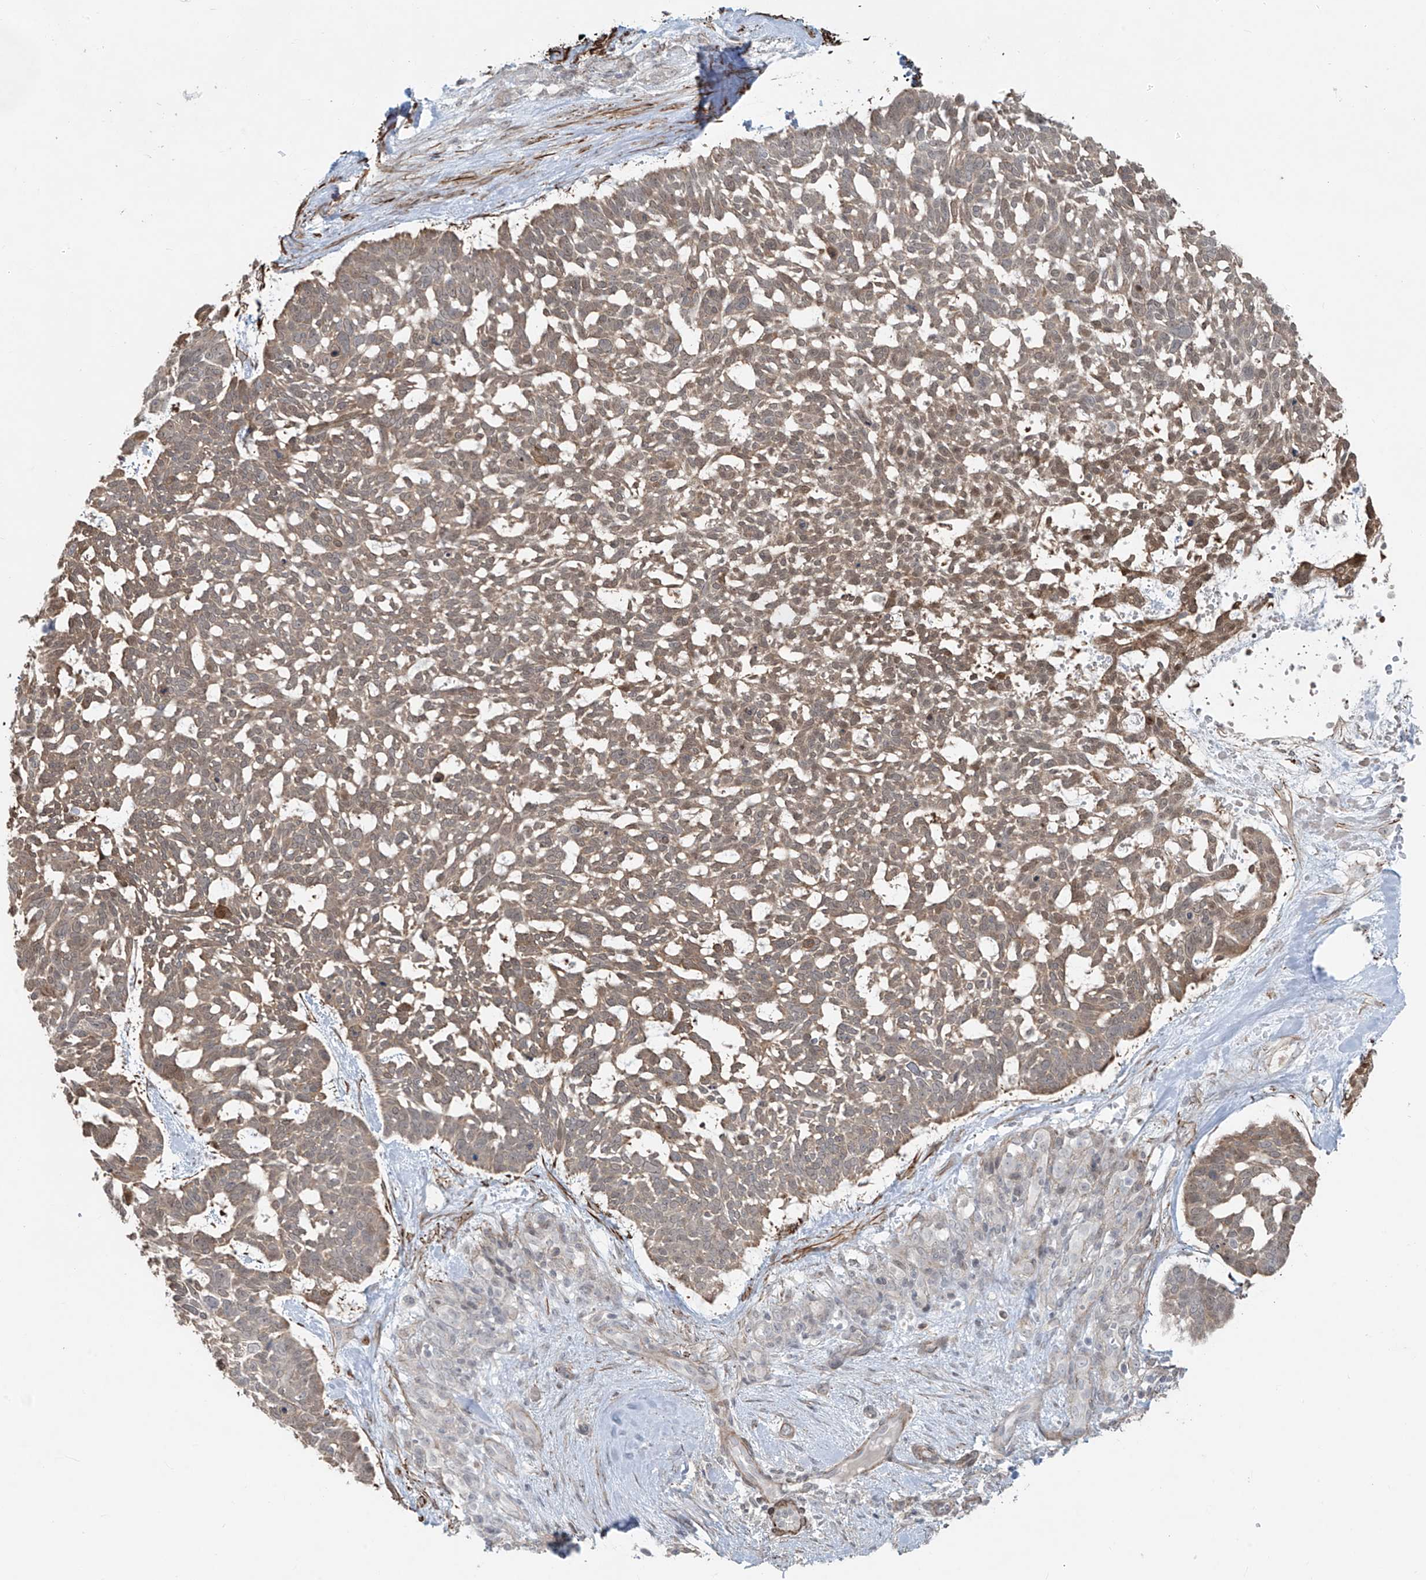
{"staining": {"intensity": "weak", "quantity": "25%-75%", "location": "cytoplasmic/membranous"}, "tissue": "skin cancer", "cell_type": "Tumor cells", "image_type": "cancer", "snomed": [{"axis": "morphology", "description": "Basal cell carcinoma"}, {"axis": "topography", "description": "Skin"}], "caption": "Immunohistochemical staining of human skin cancer displays low levels of weak cytoplasmic/membranous expression in approximately 25%-75% of tumor cells.", "gene": "RASGEF1A", "patient": {"sex": "male", "age": 88}}